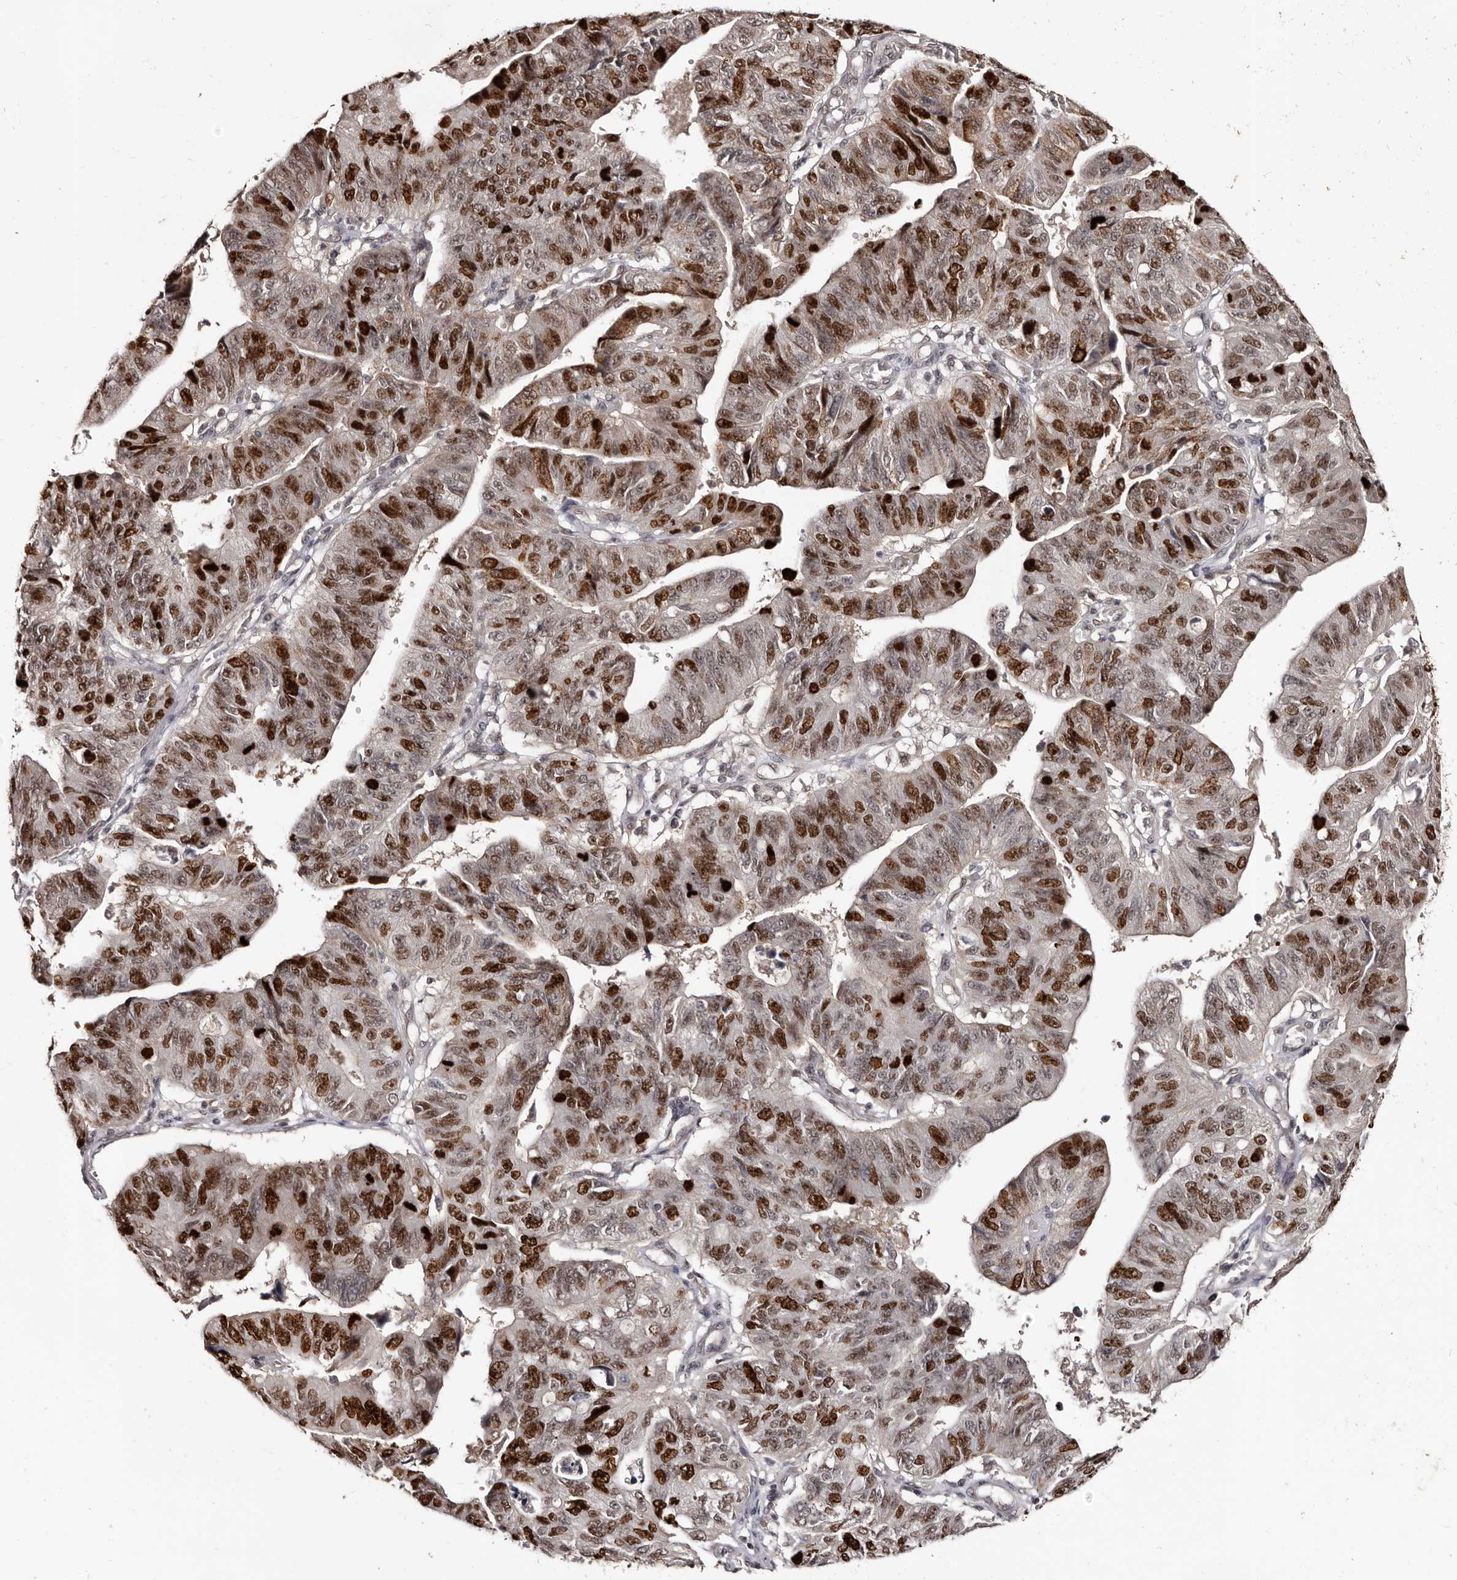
{"staining": {"intensity": "strong", "quantity": ">75%", "location": "nuclear"}, "tissue": "stomach cancer", "cell_type": "Tumor cells", "image_type": "cancer", "snomed": [{"axis": "morphology", "description": "Adenocarcinoma, NOS"}, {"axis": "topography", "description": "Stomach"}], "caption": "There is high levels of strong nuclear positivity in tumor cells of stomach cancer (adenocarcinoma), as demonstrated by immunohistochemical staining (brown color).", "gene": "TBC1D22B", "patient": {"sex": "male", "age": 59}}